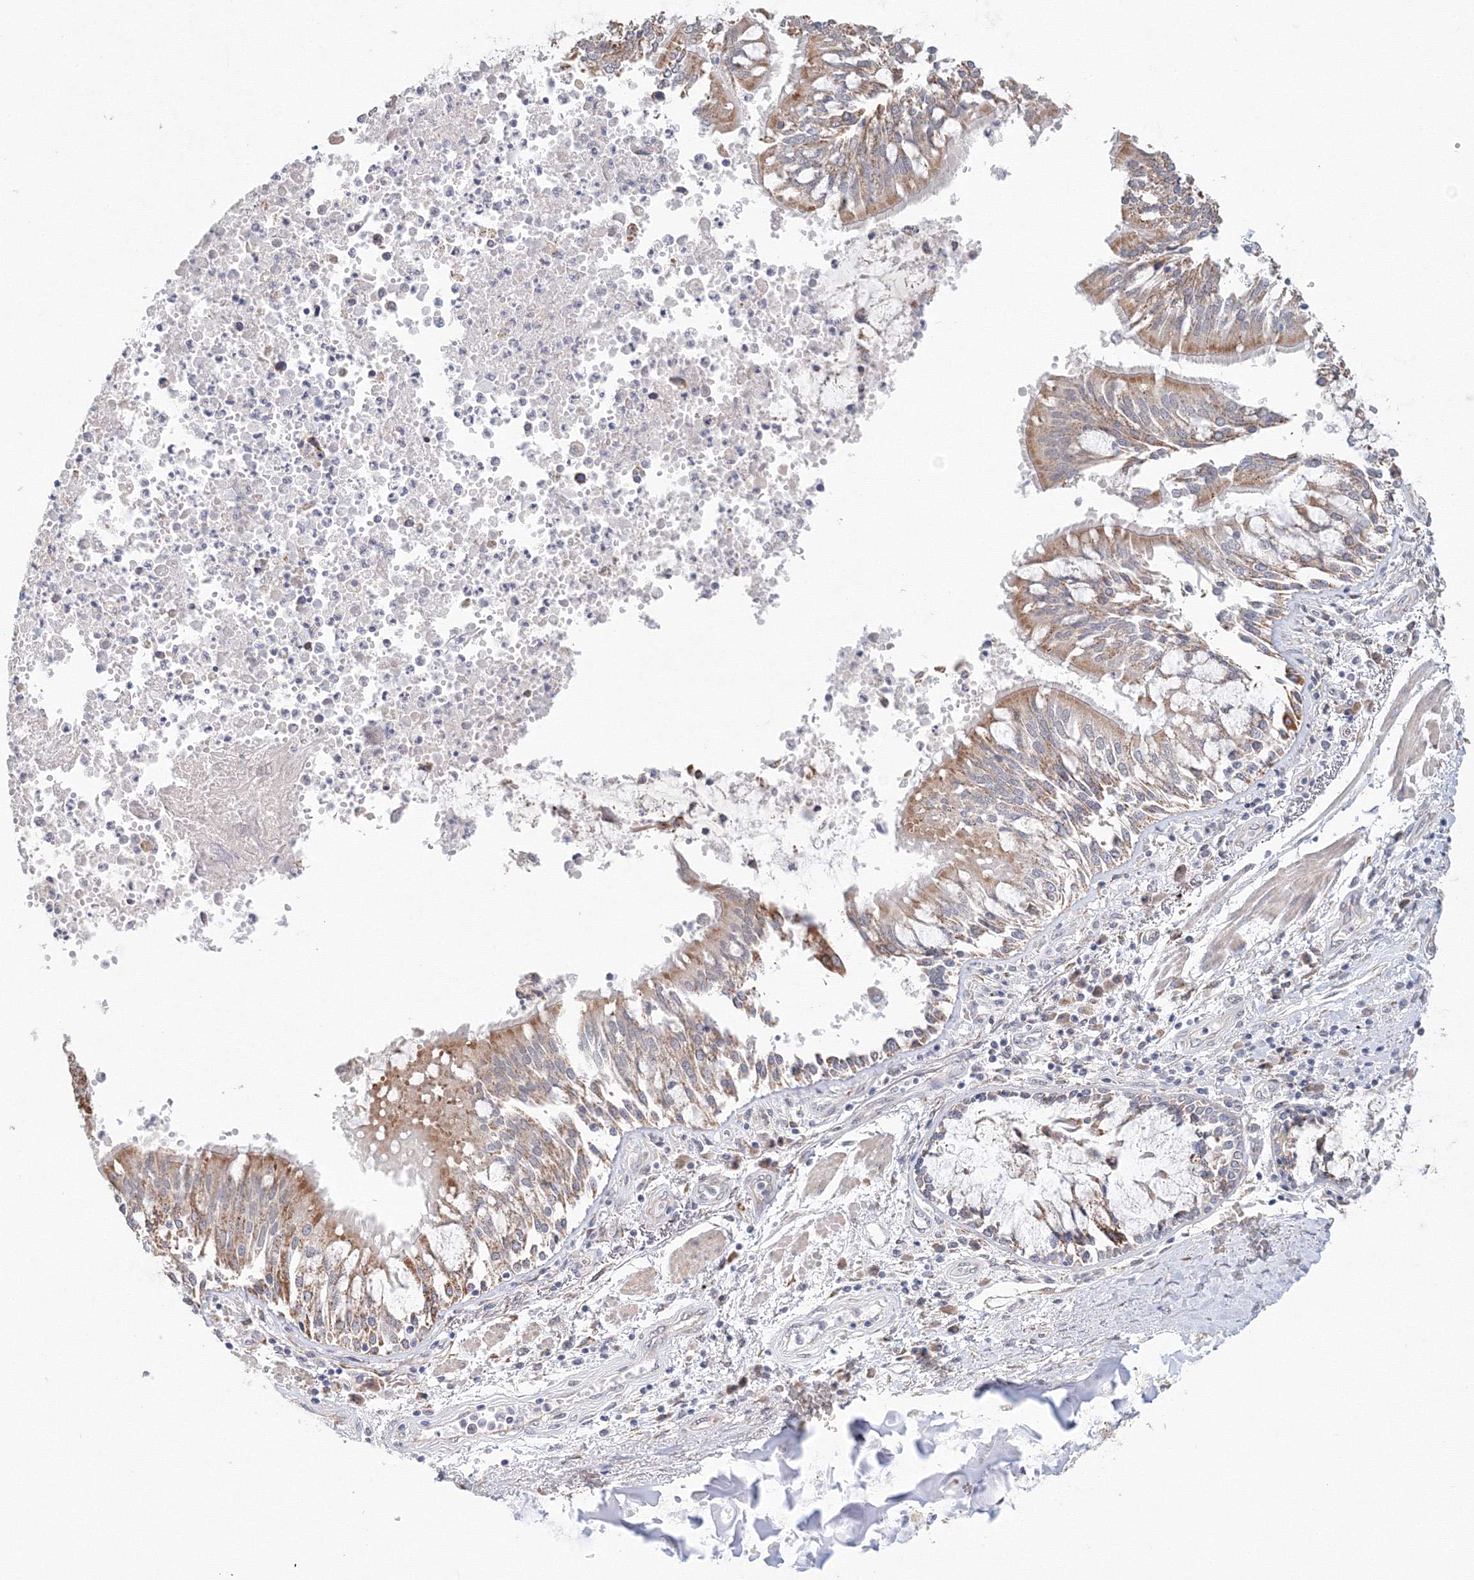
{"staining": {"intensity": "moderate", "quantity": "<25%", "location": "cytoplasmic/membranous"}, "tissue": "adipose tissue", "cell_type": "Adipocytes", "image_type": "normal", "snomed": [{"axis": "morphology", "description": "Normal tissue, NOS"}, {"axis": "topography", "description": "Cartilage tissue"}, {"axis": "topography", "description": "Bronchus"}, {"axis": "topography", "description": "Lung"}, {"axis": "topography", "description": "Peripheral nerve tissue"}], "caption": "Immunohistochemical staining of normal human adipose tissue reveals <25% levels of moderate cytoplasmic/membranous protein expression in about <25% of adipocytes. The protein of interest is stained brown, and the nuclei are stained in blue (DAB (3,3'-diaminobenzidine) IHC with brightfield microscopy, high magnification).", "gene": "DHRS12", "patient": {"sex": "female", "age": 49}}